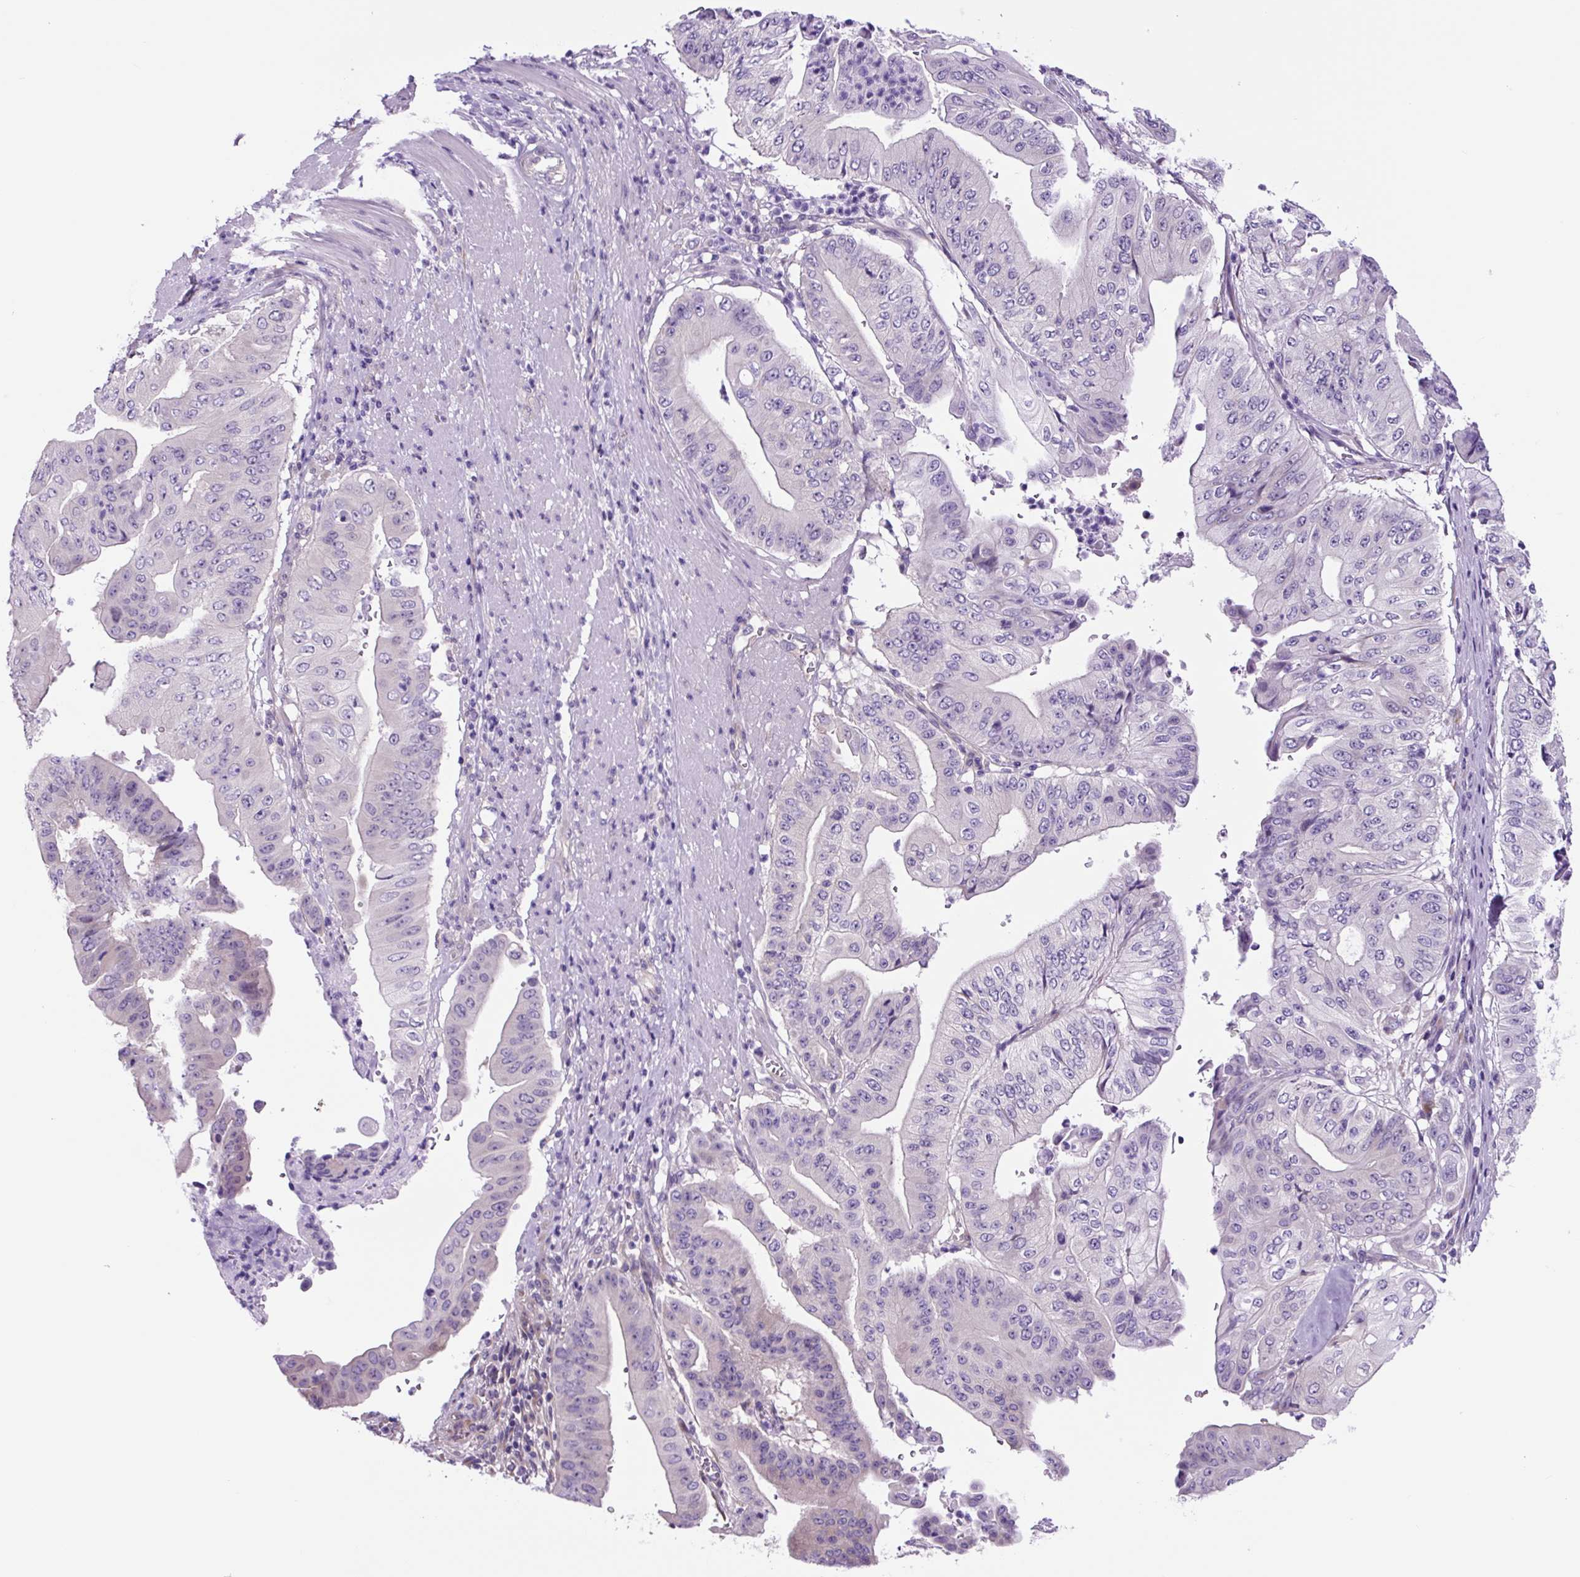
{"staining": {"intensity": "weak", "quantity": "<25%", "location": "cytoplasmic/membranous"}, "tissue": "pancreatic cancer", "cell_type": "Tumor cells", "image_type": "cancer", "snomed": [{"axis": "morphology", "description": "Adenocarcinoma, NOS"}, {"axis": "topography", "description": "Pancreas"}], "caption": "The photomicrograph reveals no significant expression in tumor cells of pancreatic cancer (adenocarcinoma). (Brightfield microscopy of DAB IHC at high magnification).", "gene": "GORASP1", "patient": {"sex": "female", "age": 77}}